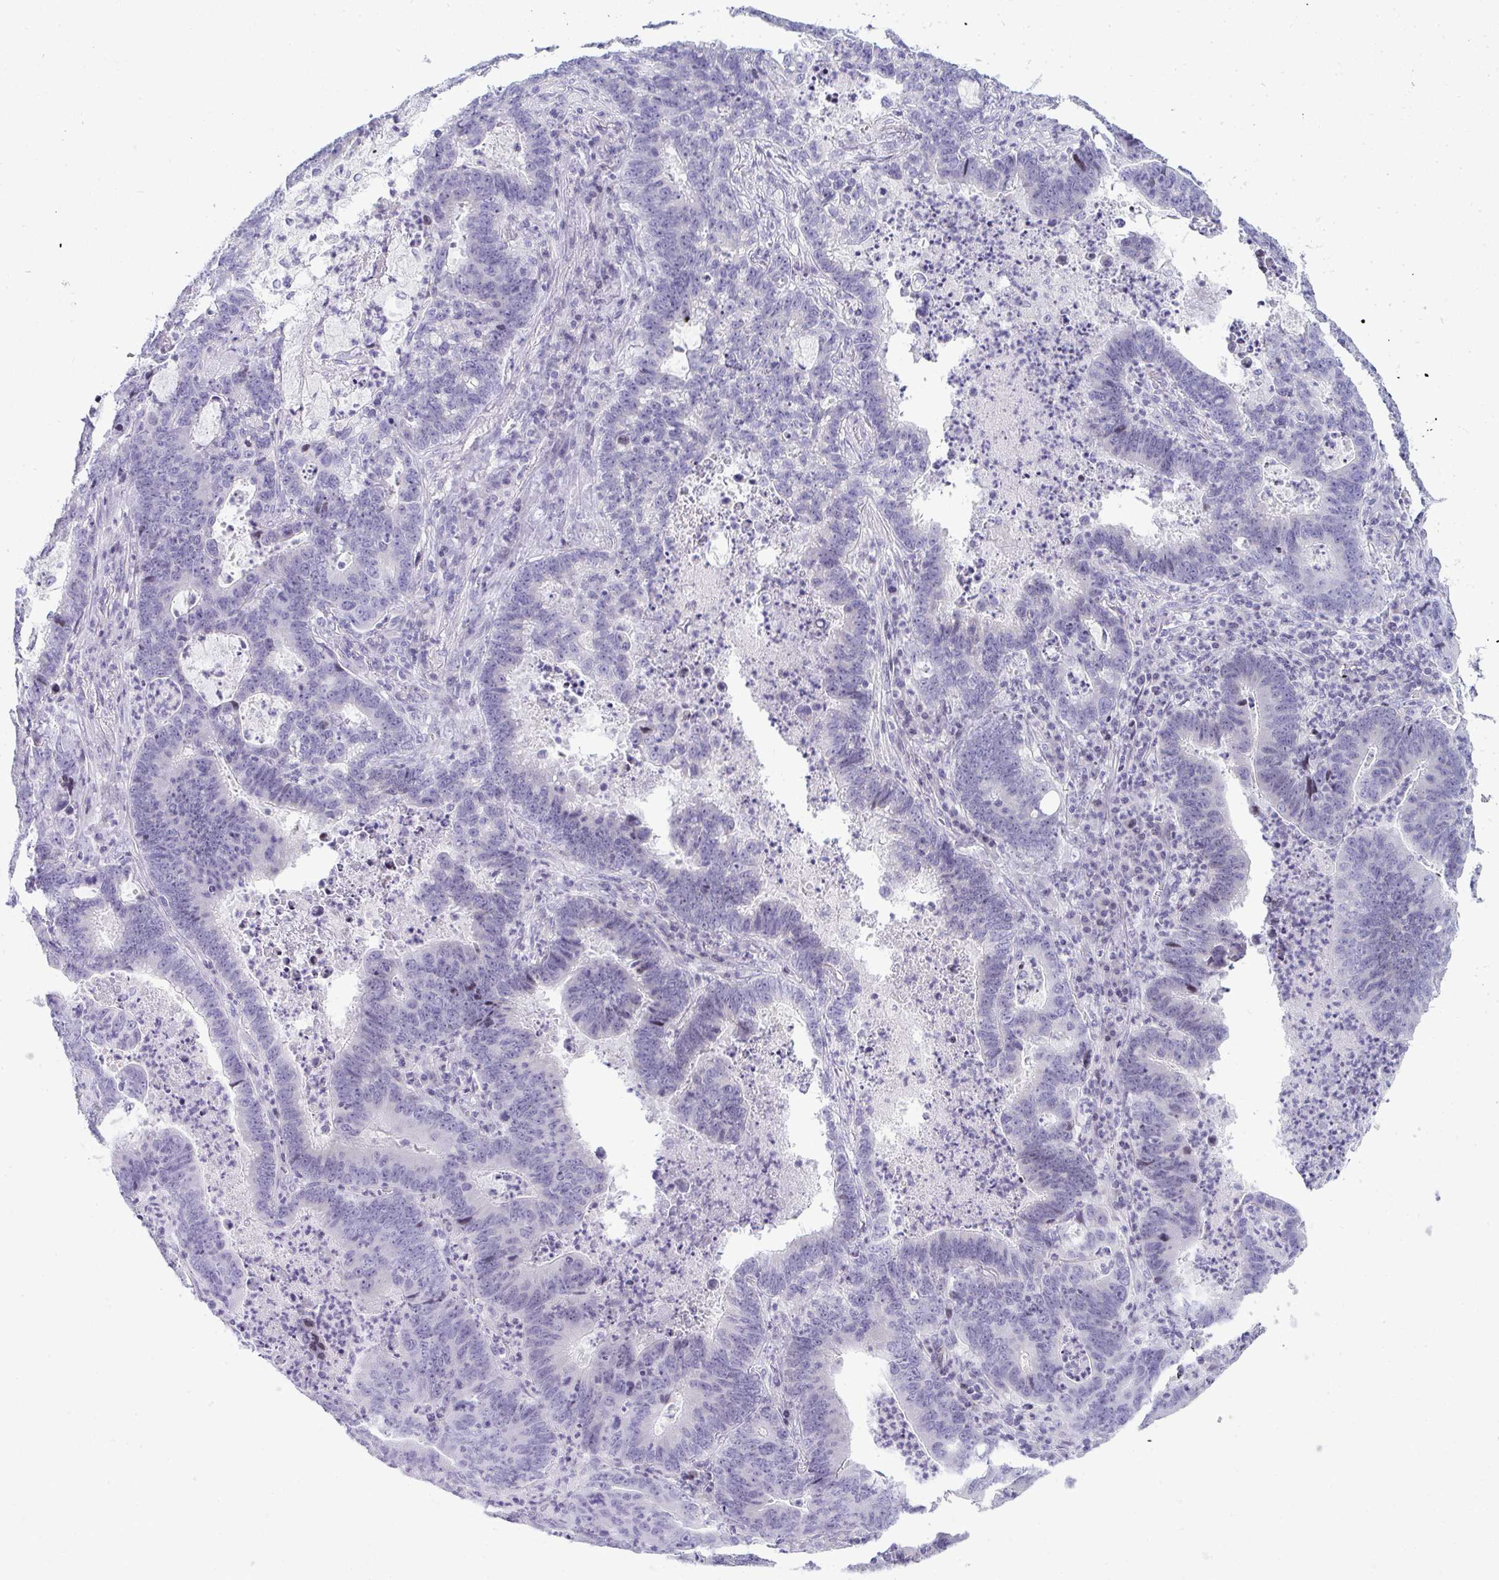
{"staining": {"intensity": "negative", "quantity": "none", "location": "none"}, "tissue": "lung cancer", "cell_type": "Tumor cells", "image_type": "cancer", "snomed": [{"axis": "morphology", "description": "Aneuploidy"}, {"axis": "morphology", "description": "Adenocarcinoma, NOS"}, {"axis": "morphology", "description": "Adenocarcinoma primary or metastatic"}, {"axis": "topography", "description": "Lung"}], "caption": "The photomicrograph reveals no significant expression in tumor cells of lung adenocarcinoma. (Immunohistochemistry, brightfield microscopy, high magnification).", "gene": "ZNF182", "patient": {"sex": "female", "age": 75}}